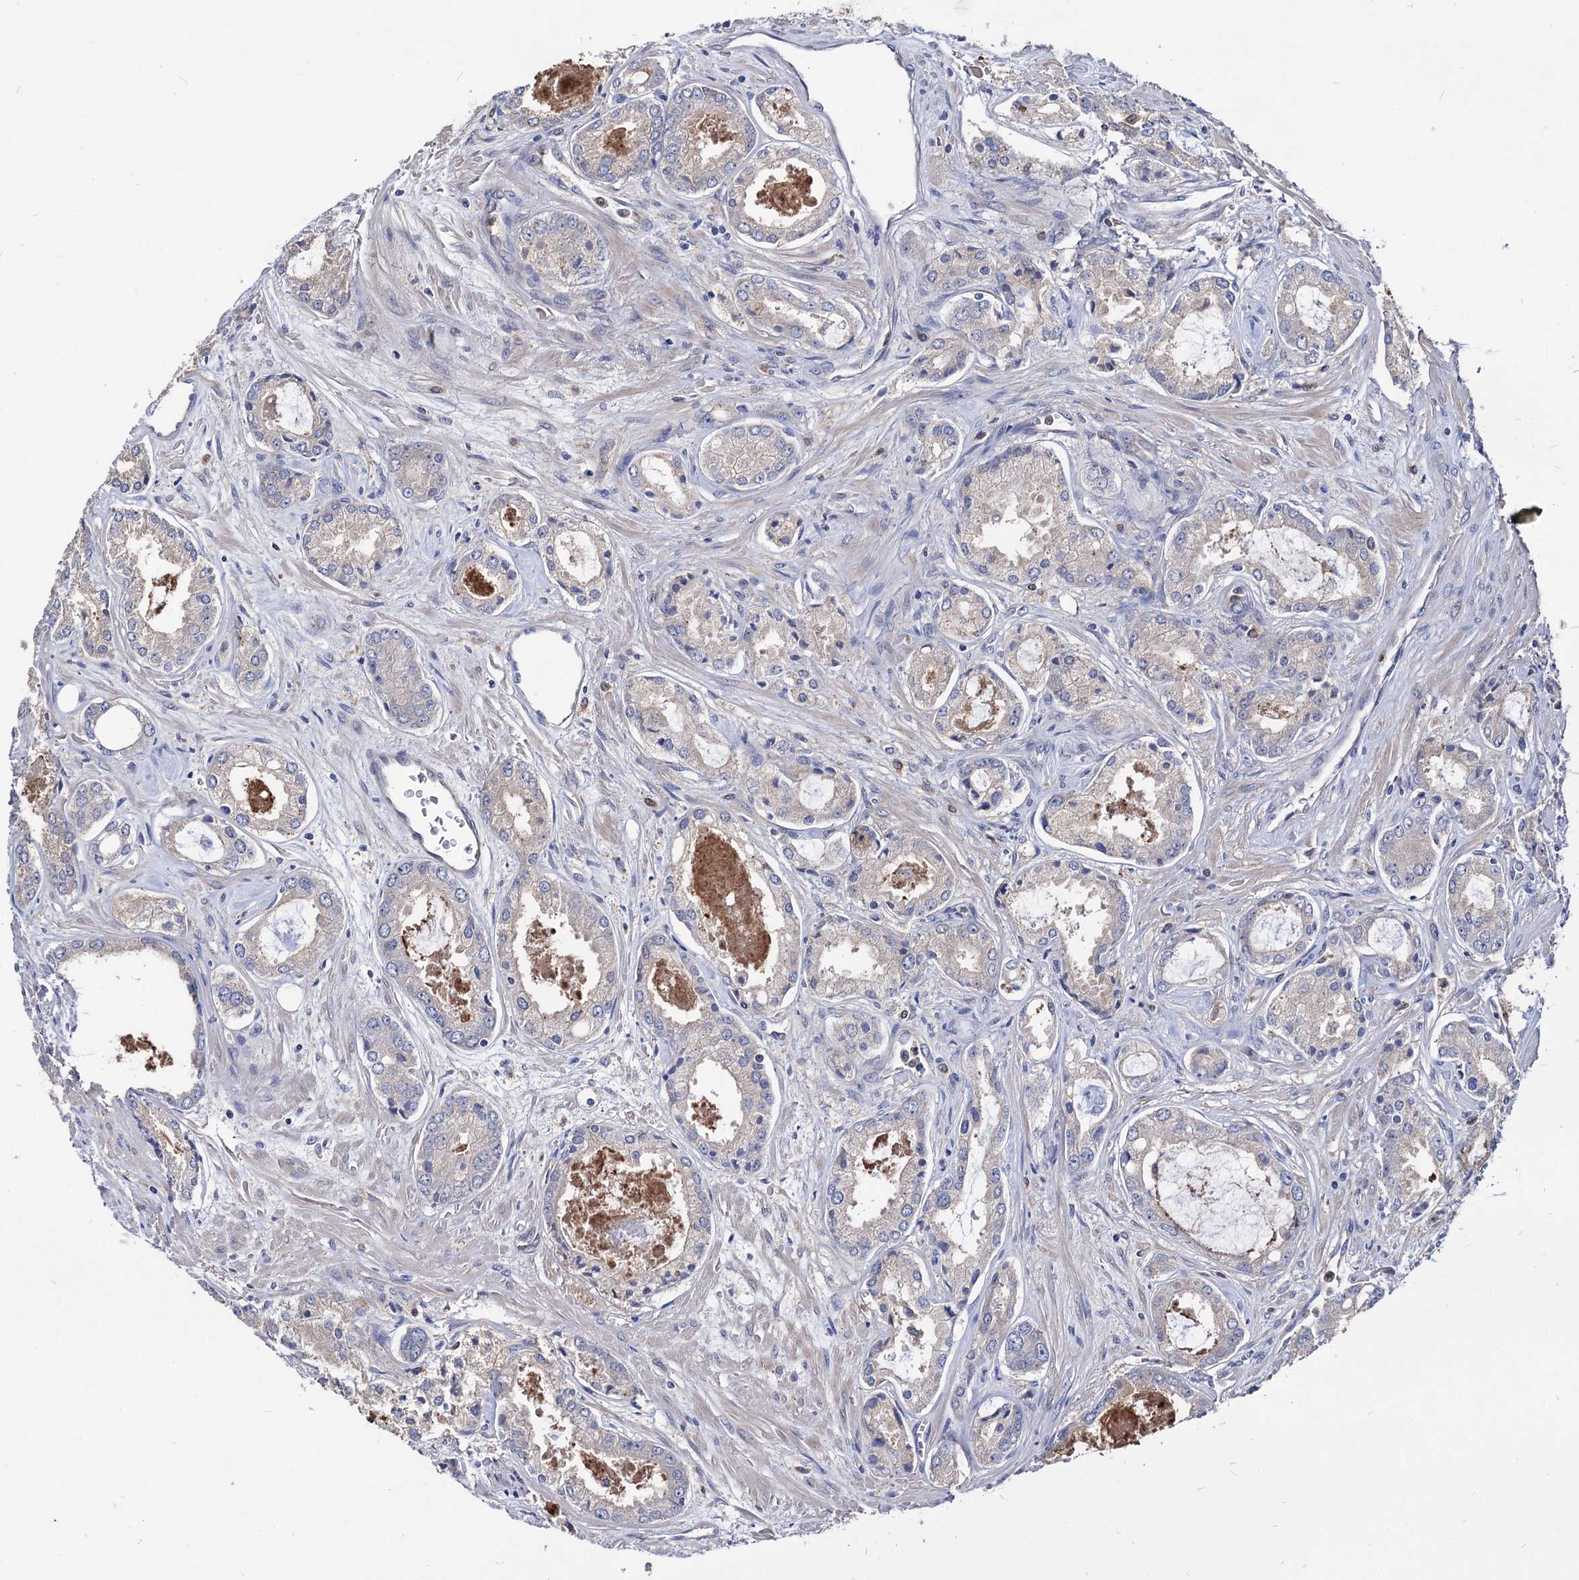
{"staining": {"intensity": "negative", "quantity": "none", "location": "none"}, "tissue": "prostate cancer", "cell_type": "Tumor cells", "image_type": "cancer", "snomed": [{"axis": "morphology", "description": "Adenocarcinoma, Low grade"}, {"axis": "topography", "description": "Prostate"}], "caption": "High magnification brightfield microscopy of prostate cancer stained with DAB (brown) and counterstained with hematoxylin (blue): tumor cells show no significant staining. The staining is performed using DAB (3,3'-diaminobenzidine) brown chromogen with nuclei counter-stained in using hematoxylin.", "gene": "CPPED1", "patient": {"sex": "male", "age": 68}}